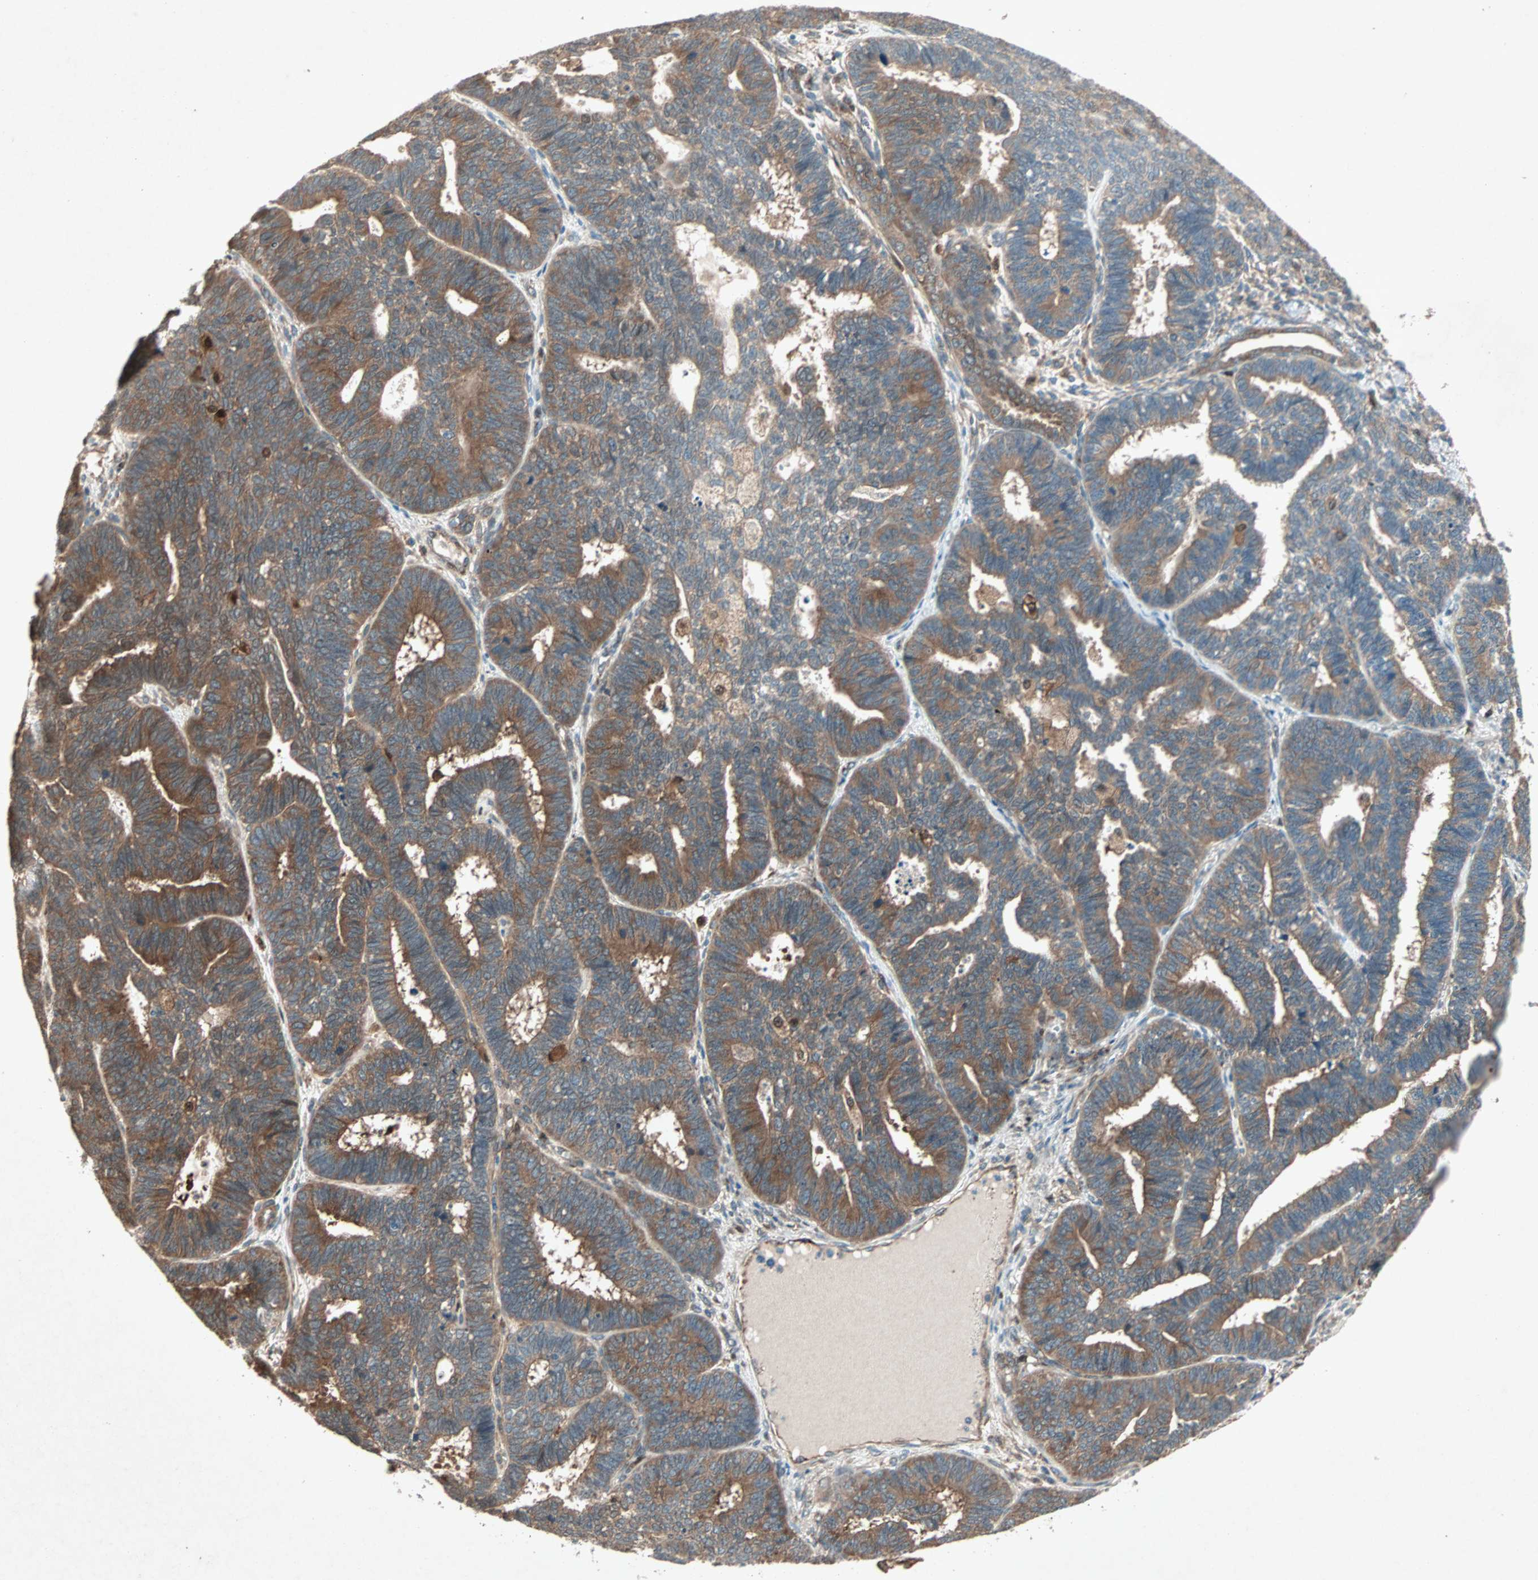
{"staining": {"intensity": "moderate", "quantity": ">75%", "location": "cytoplasmic/membranous"}, "tissue": "endometrial cancer", "cell_type": "Tumor cells", "image_type": "cancer", "snomed": [{"axis": "morphology", "description": "Adenocarcinoma, NOS"}, {"axis": "topography", "description": "Endometrium"}], "caption": "Endometrial cancer (adenocarcinoma) stained with DAB (3,3'-diaminobenzidine) IHC reveals medium levels of moderate cytoplasmic/membranous staining in approximately >75% of tumor cells.", "gene": "SDSL", "patient": {"sex": "female", "age": 70}}